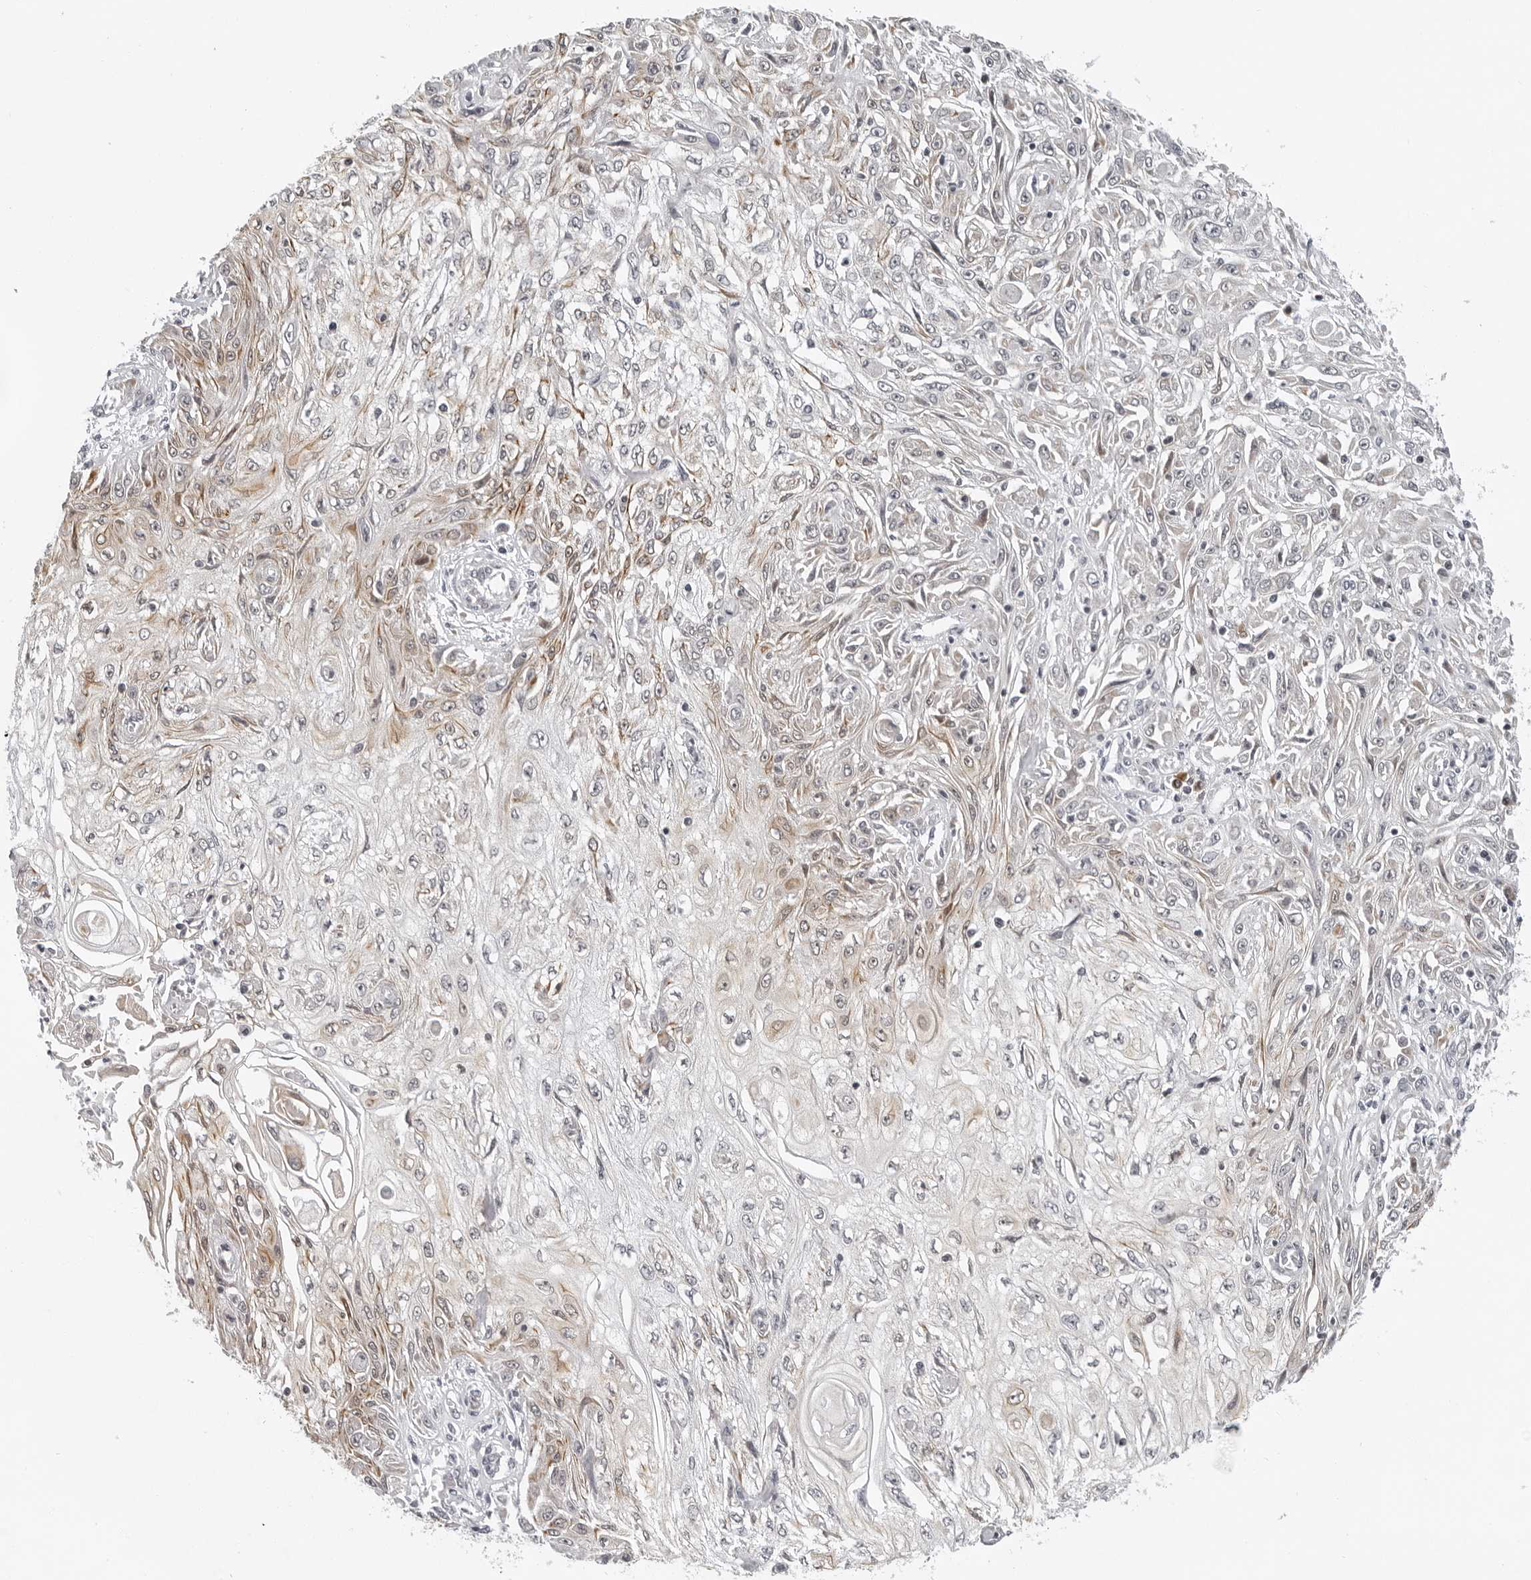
{"staining": {"intensity": "weak", "quantity": "25%-75%", "location": "cytoplasmic/membranous"}, "tissue": "skin cancer", "cell_type": "Tumor cells", "image_type": "cancer", "snomed": [{"axis": "morphology", "description": "Squamous cell carcinoma, NOS"}, {"axis": "morphology", "description": "Squamous cell carcinoma, metastatic, NOS"}, {"axis": "topography", "description": "Skin"}, {"axis": "topography", "description": "Lymph node"}], "caption": "Skin cancer was stained to show a protein in brown. There is low levels of weak cytoplasmic/membranous expression in approximately 25%-75% of tumor cells.", "gene": "PIP4K2C", "patient": {"sex": "male", "age": 75}}